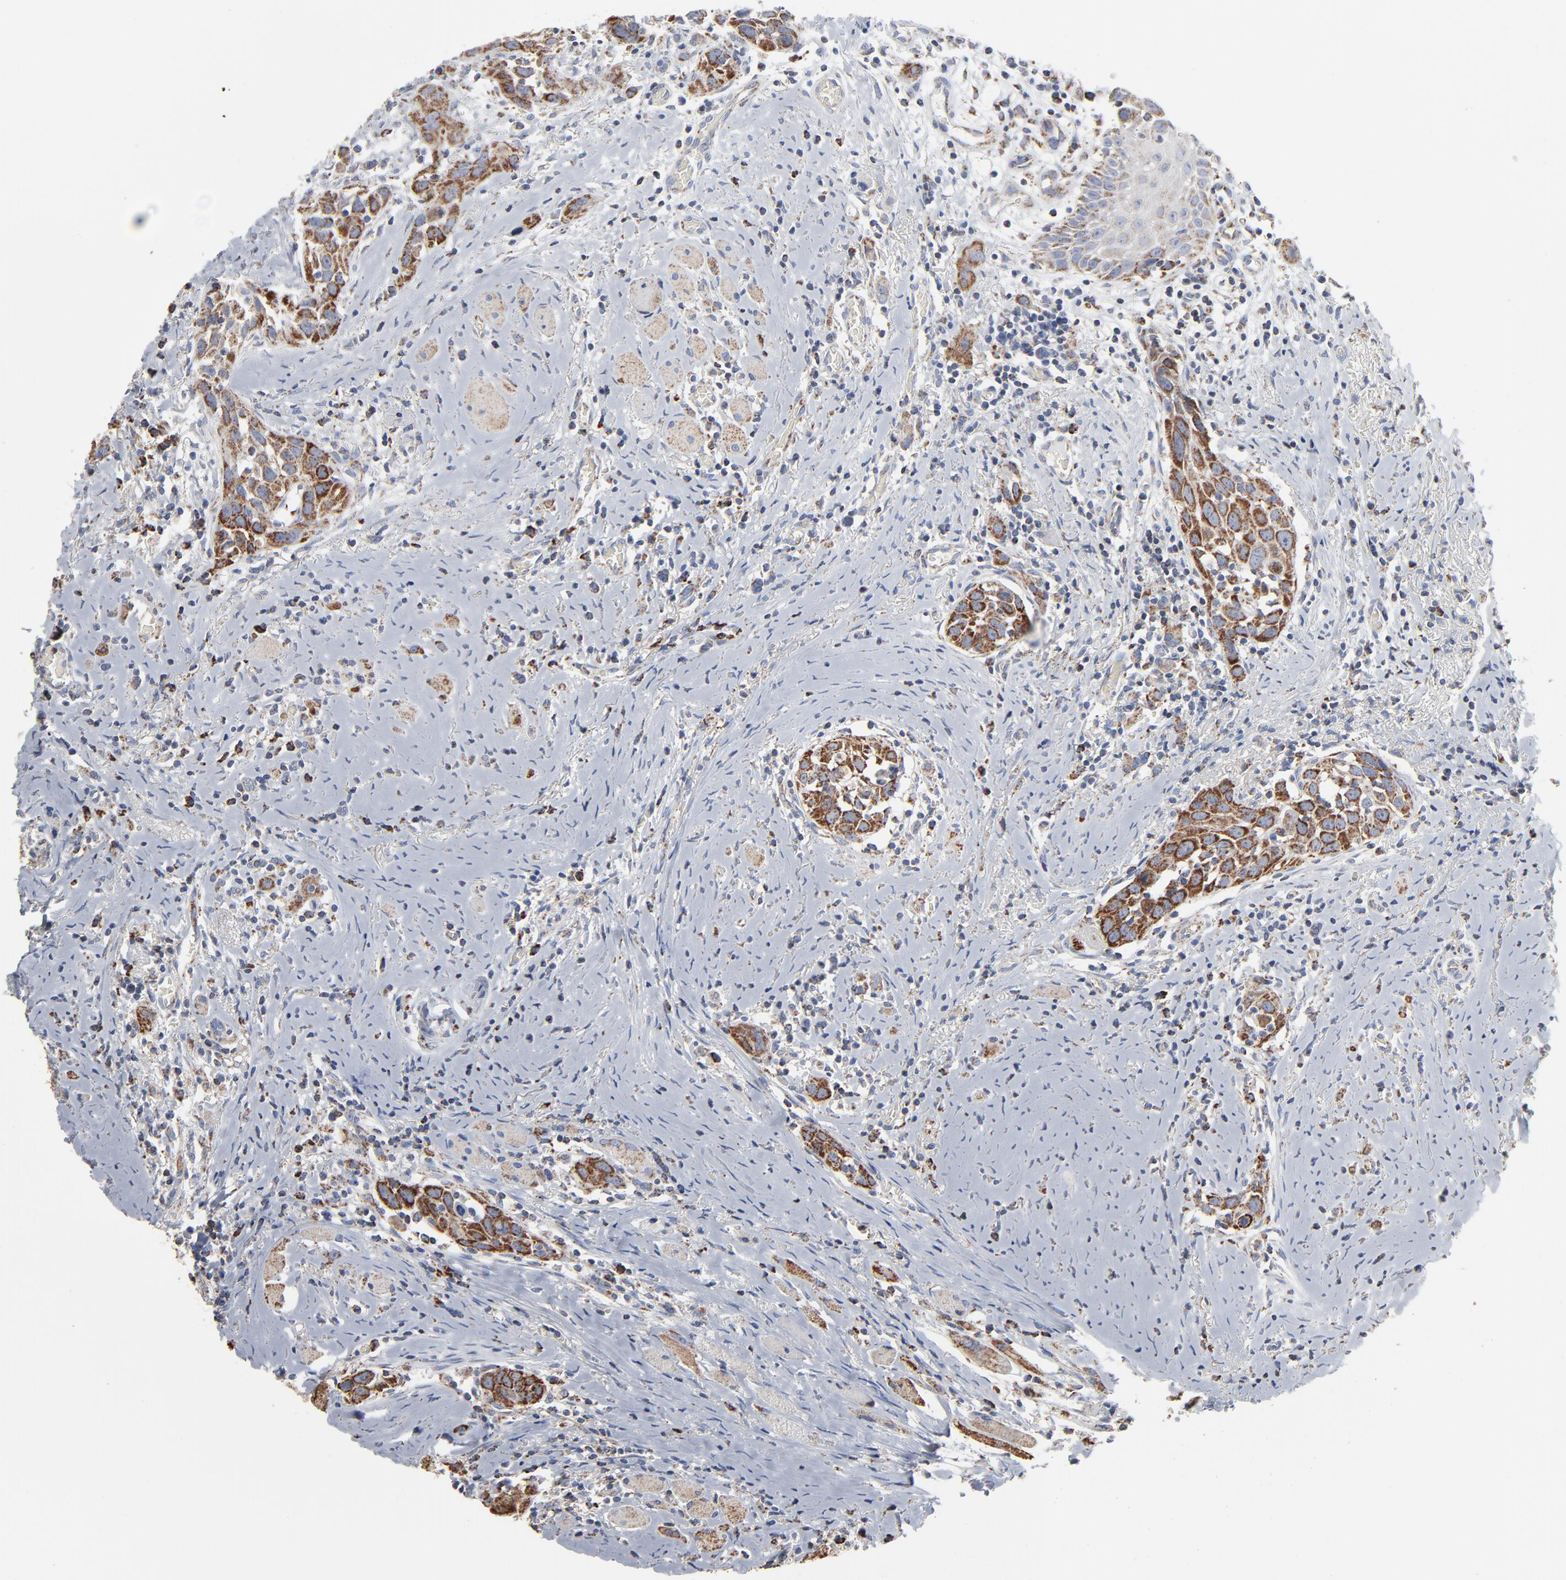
{"staining": {"intensity": "strong", "quantity": ">75%", "location": "cytoplasmic/membranous"}, "tissue": "head and neck cancer", "cell_type": "Tumor cells", "image_type": "cancer", "snomed": [{"axis": "morphology", "description": "Squamous cell carcinoma, NOS"}, {"axis": "topography", "description": "Oral tissue"}, {"axis": "topography", "description": "Head-Neck"}], "caption": "The immunohistochemical stain shows strong cytoplasmic/membranous expression in tumor cells of squamous cell carcinoma (head and neck) tissue.", "gene": "UQCRC1", "patient": {"sex": "female", "age": 50}}